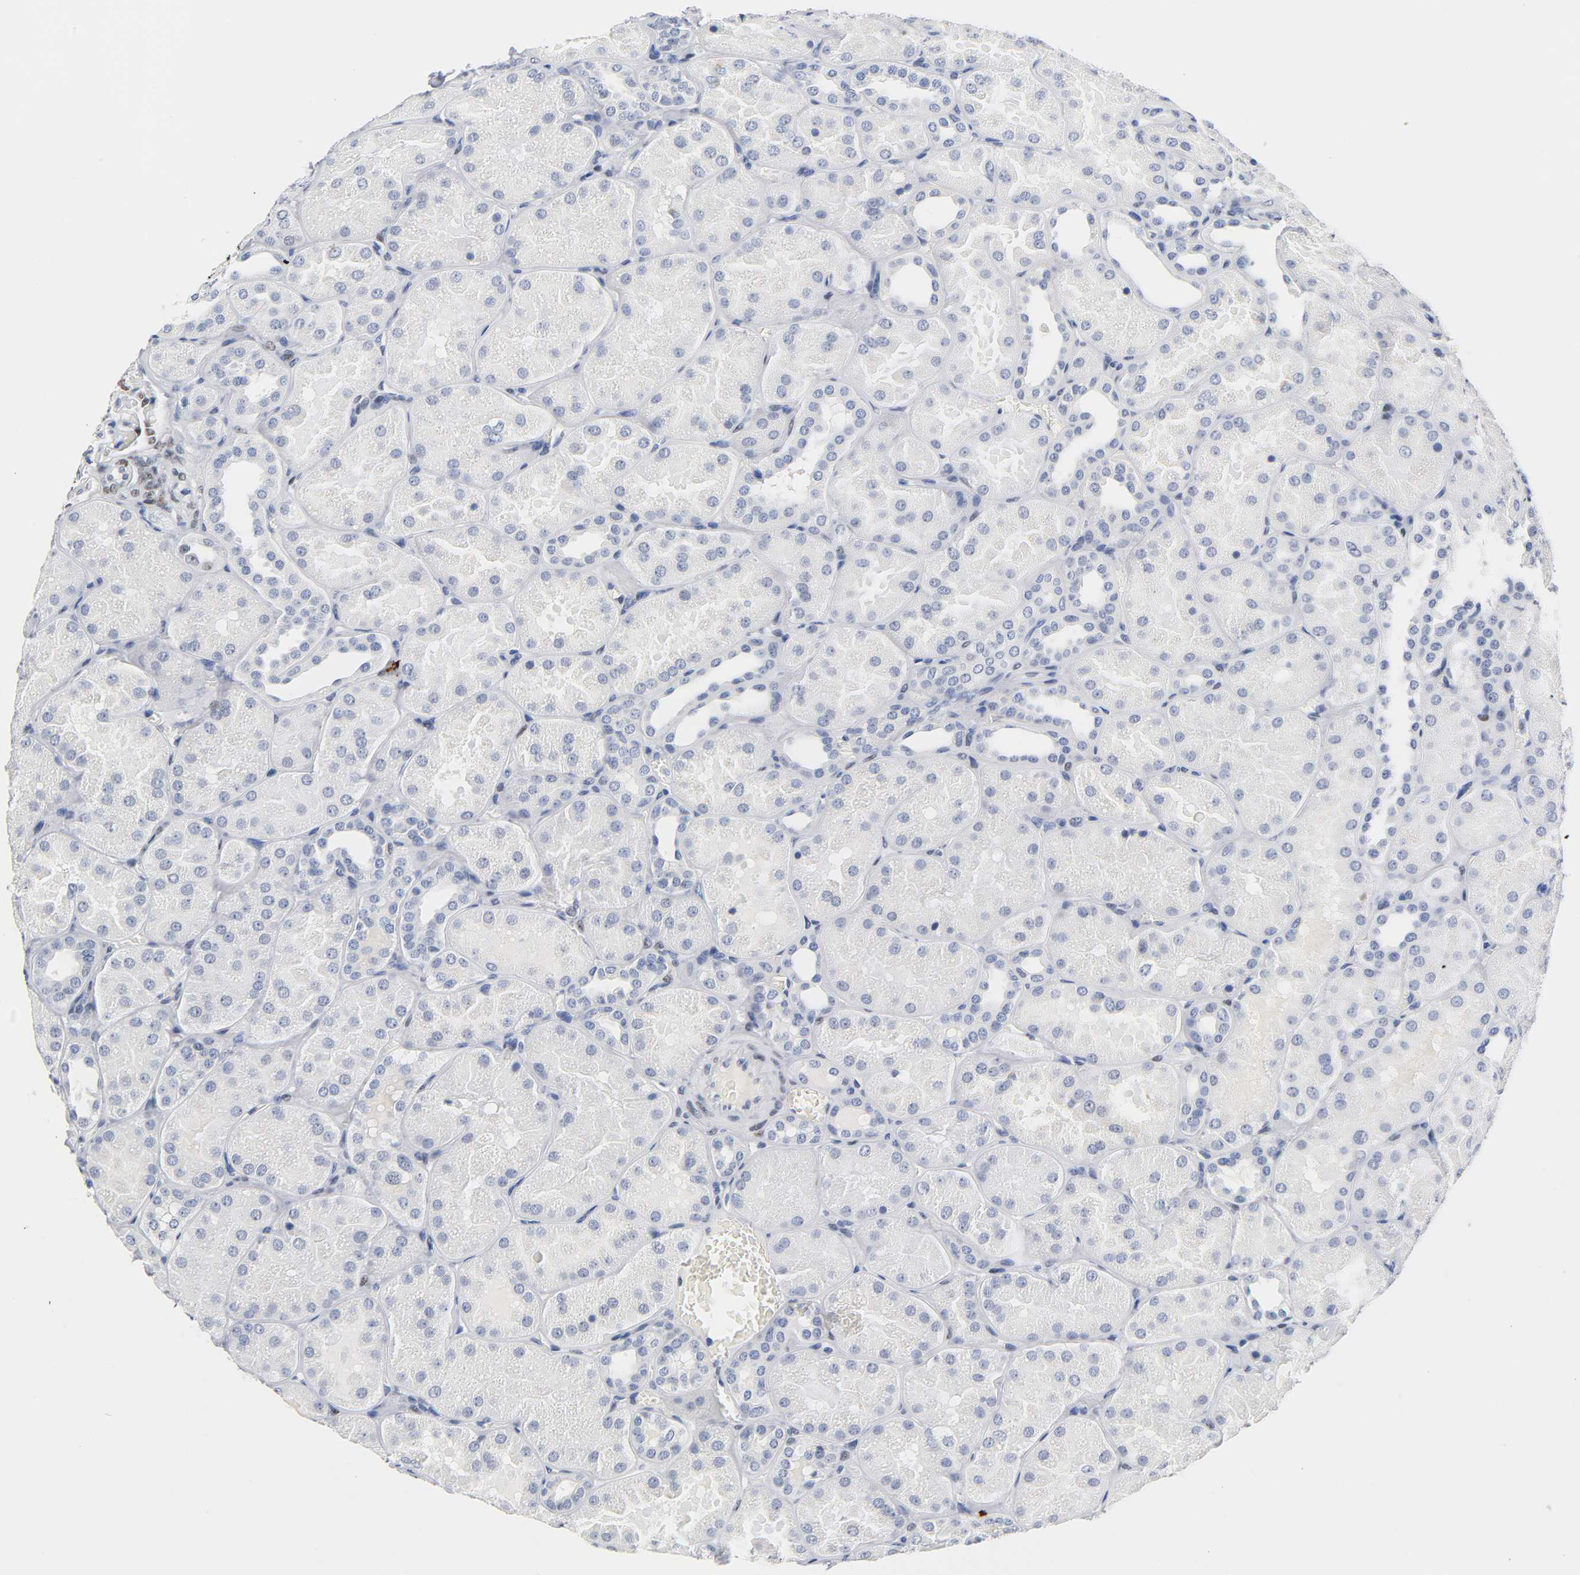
{"staining": {"intensity": "moderate", "quantity": "<25%", "location": "nuclear"}, "tissue": "kidney", "cell_type": "Cells in glomeruli", "image_type": "normal", "snomed": [{"axis": "morphology", "description": "Normal tissue, NOS"}, {"axis": "topography", "description": "Kidney"}], "caption": "A brown stain highlights moderate nuclear expression of a protein in cells in glomeruli of unremarkable kidney. Using DAB (3,3'-diaminobenzidine) (brown) and hematoxylin (blue) stains, captured at high magnification using brightfield microscopy.", "gene": "NAB2", "patient": {"sex": "male", "age": 28}}